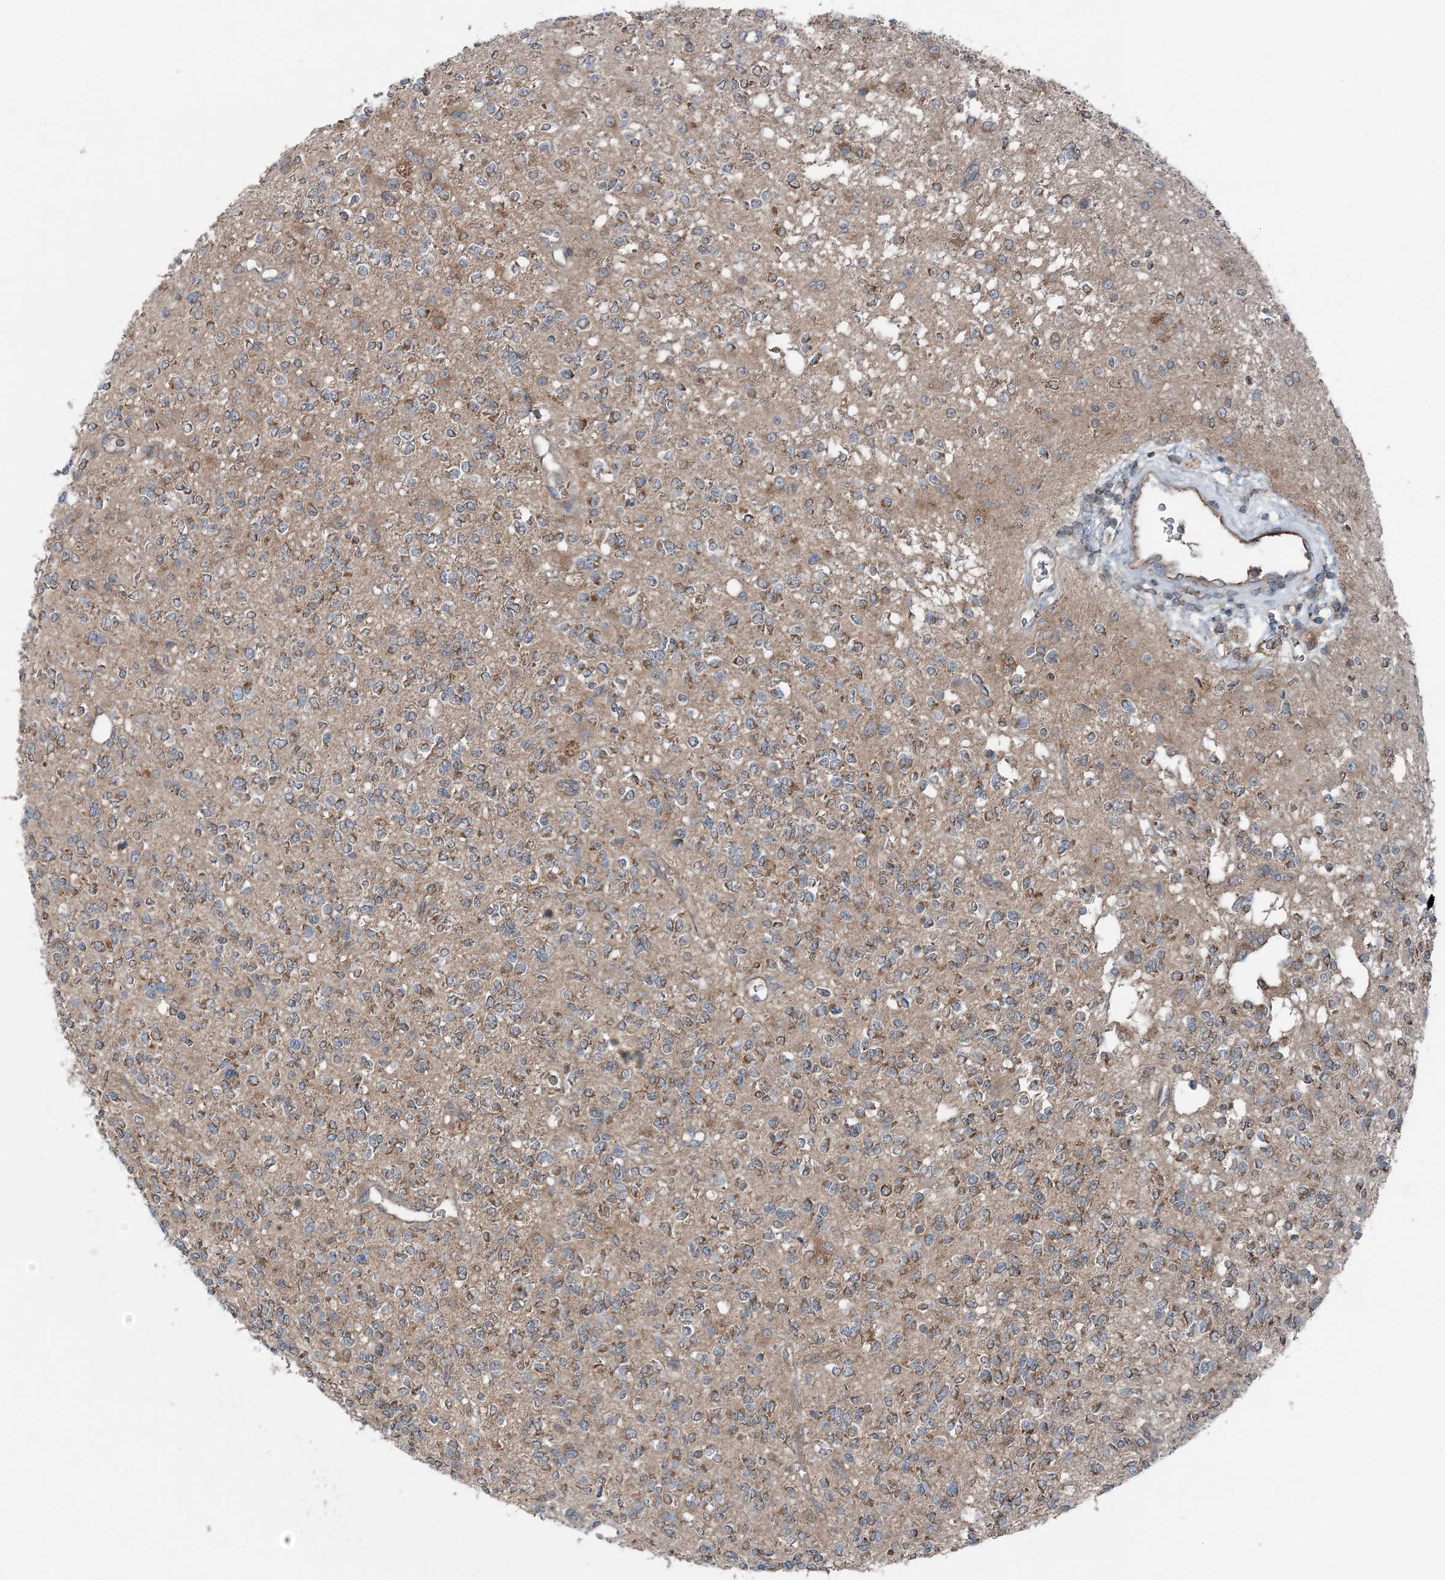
{"staining": {"intensity": "moderate", "quantity": "<25%", "location": "cytoplasmic/membranous"}, "tissue": "glioma", "cell_type": "Tumor cells", "image_type": "cancer", "snomed": [{"axis": "morphology", "description": "Glioma, malignant, High grade"}, {"axis": "topography", "description": "Brain"}], "caption": "A brown stain shows moderate cytoplasmic/membranous positivity of a protein in human high-grade glioma (malignant) tumor cells.", "gene": "ASNSD1", "patient": {"sex": "male", "age": 34}}